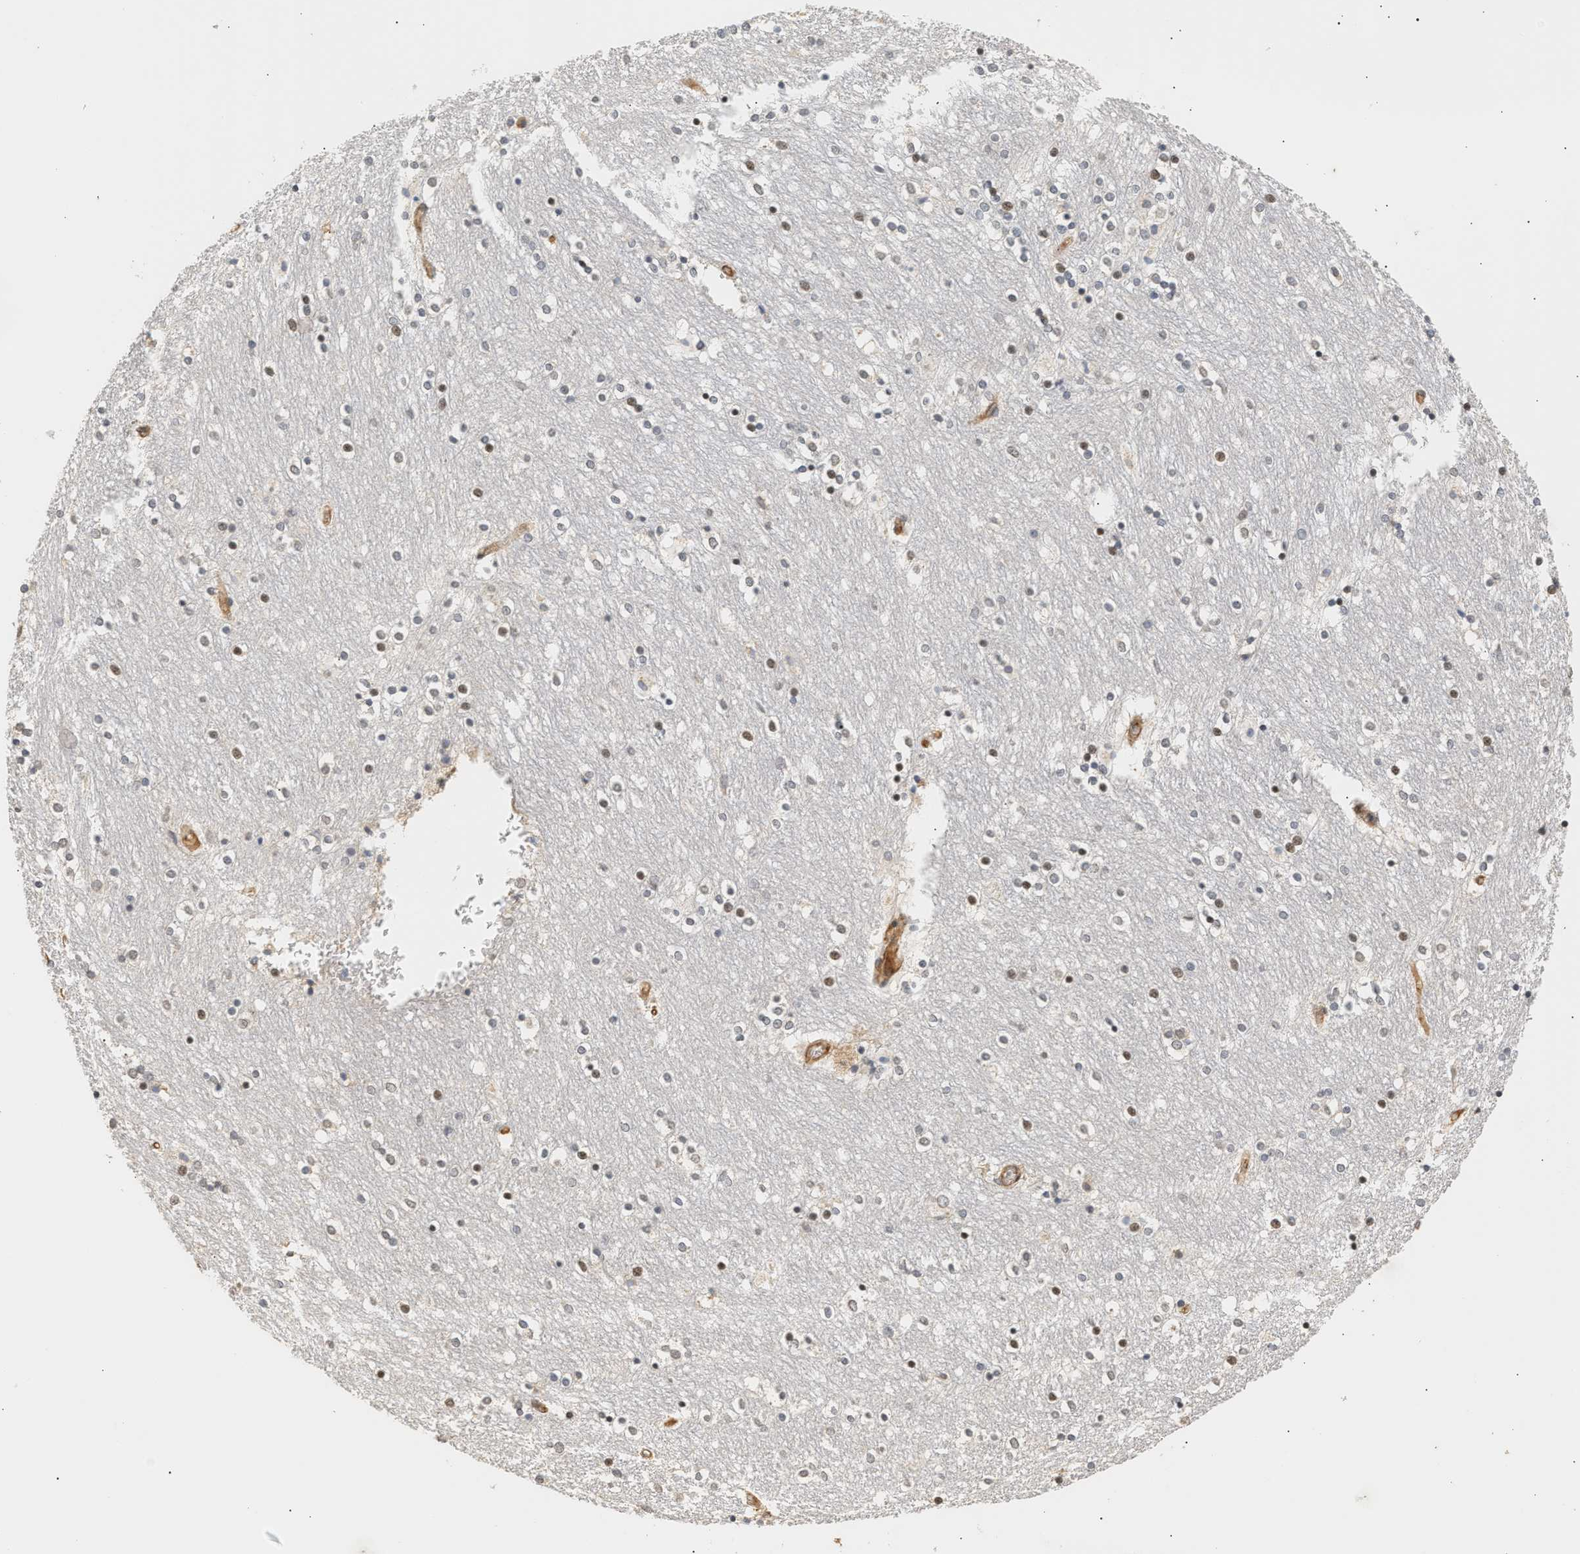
{"staining": {"intensity": "moderate", "quantity": "25%-75%", "location": "cytoplasmic/membranous,nuclear"}, "tissue": "caudate", "cell_type": "Glial cells", "image_type": "normal", "snomed": [{"axis": "morphology", "description": "Normal tissue, NOS"}, {"axis": "topography", "description": "Lateral ventricle wall"}], "caption": "Protein staining reveals moderate cytoplasmic/membranous,nuclear staining in about 25%-75% of glial cells in benign caudate.", "gene": "PLXND1", "patient": {"sex": "female", "age": 54}}